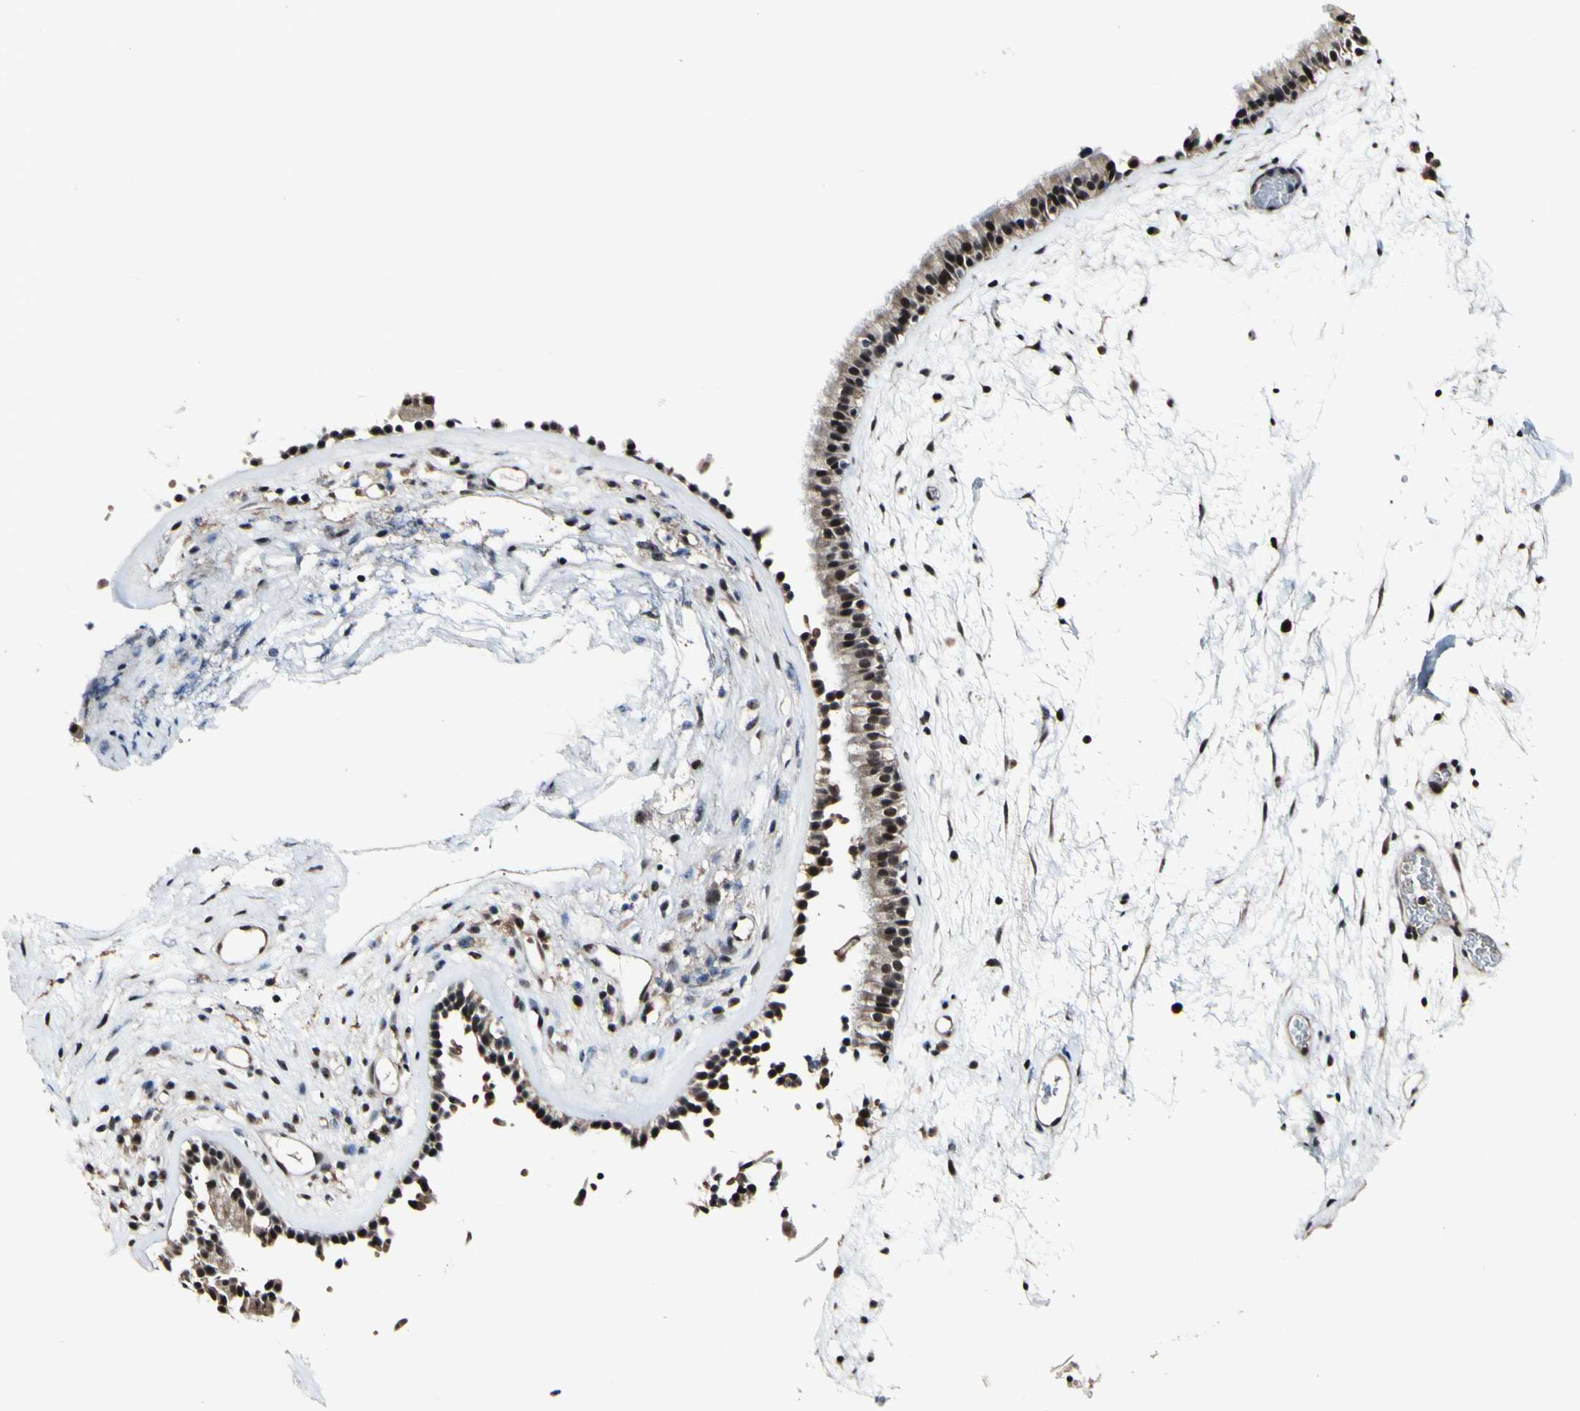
{"staining": {"intensity": "strong", "quantity": ">75%", "location": "nuclear"}, "tissue": "nasopharynx", "cell_type": "Respiratory epithelial cells", "image_type": "normal", "snomed": [{"axis": "morphology", "description": "Normal tissue, NOS"}, {"axis": "morphology", "description": "Inflammation, NOS"}, {"axis": "topography", "description": "Nasopharynx"}], "caption": "Nasopharynx stained with DAB IHC shows high levels of strong nuclear staining in about >75% of respiratory epithelial cells. The staining was performed using DAB, with brown indicating positive protein expression. Nuclei are stained blue with hematoxylin.", "gene": "POLR2F", "patient": {"sex": "male", "age": 48}}